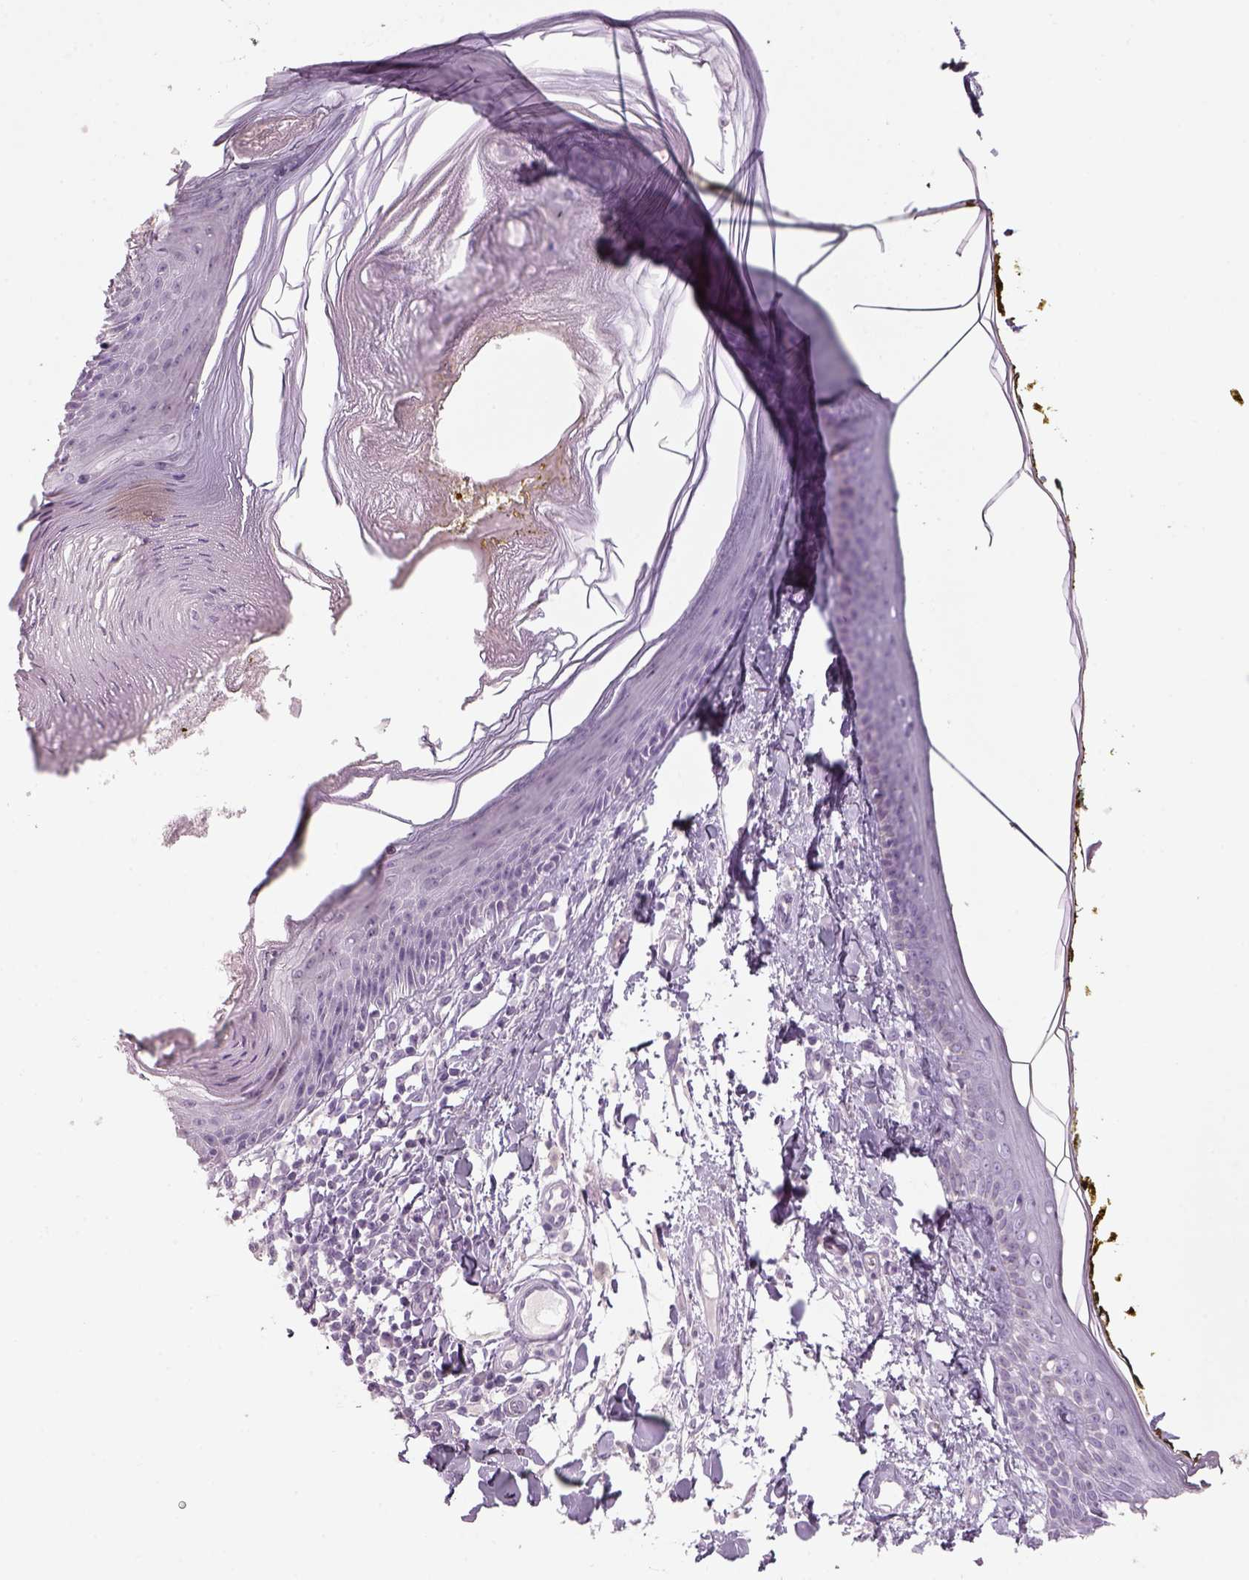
{"staining": {"intensity": "negative", "quantity": "none", "location": "none"}, "tissue": "skin", "cell_type": "Fibroblasts", "image_type": "normal", "snomed": [{"axis": "morphology", "description": "Normal tissue, NOS"}, {"axis": "topography", "description": "Skin"}], "caption": "This is an IHC image of unremarkable skin. There is no staining in fibroblasts.", "gene": "SLC6A2", "patient": {"sex": "male", "age": 76}}